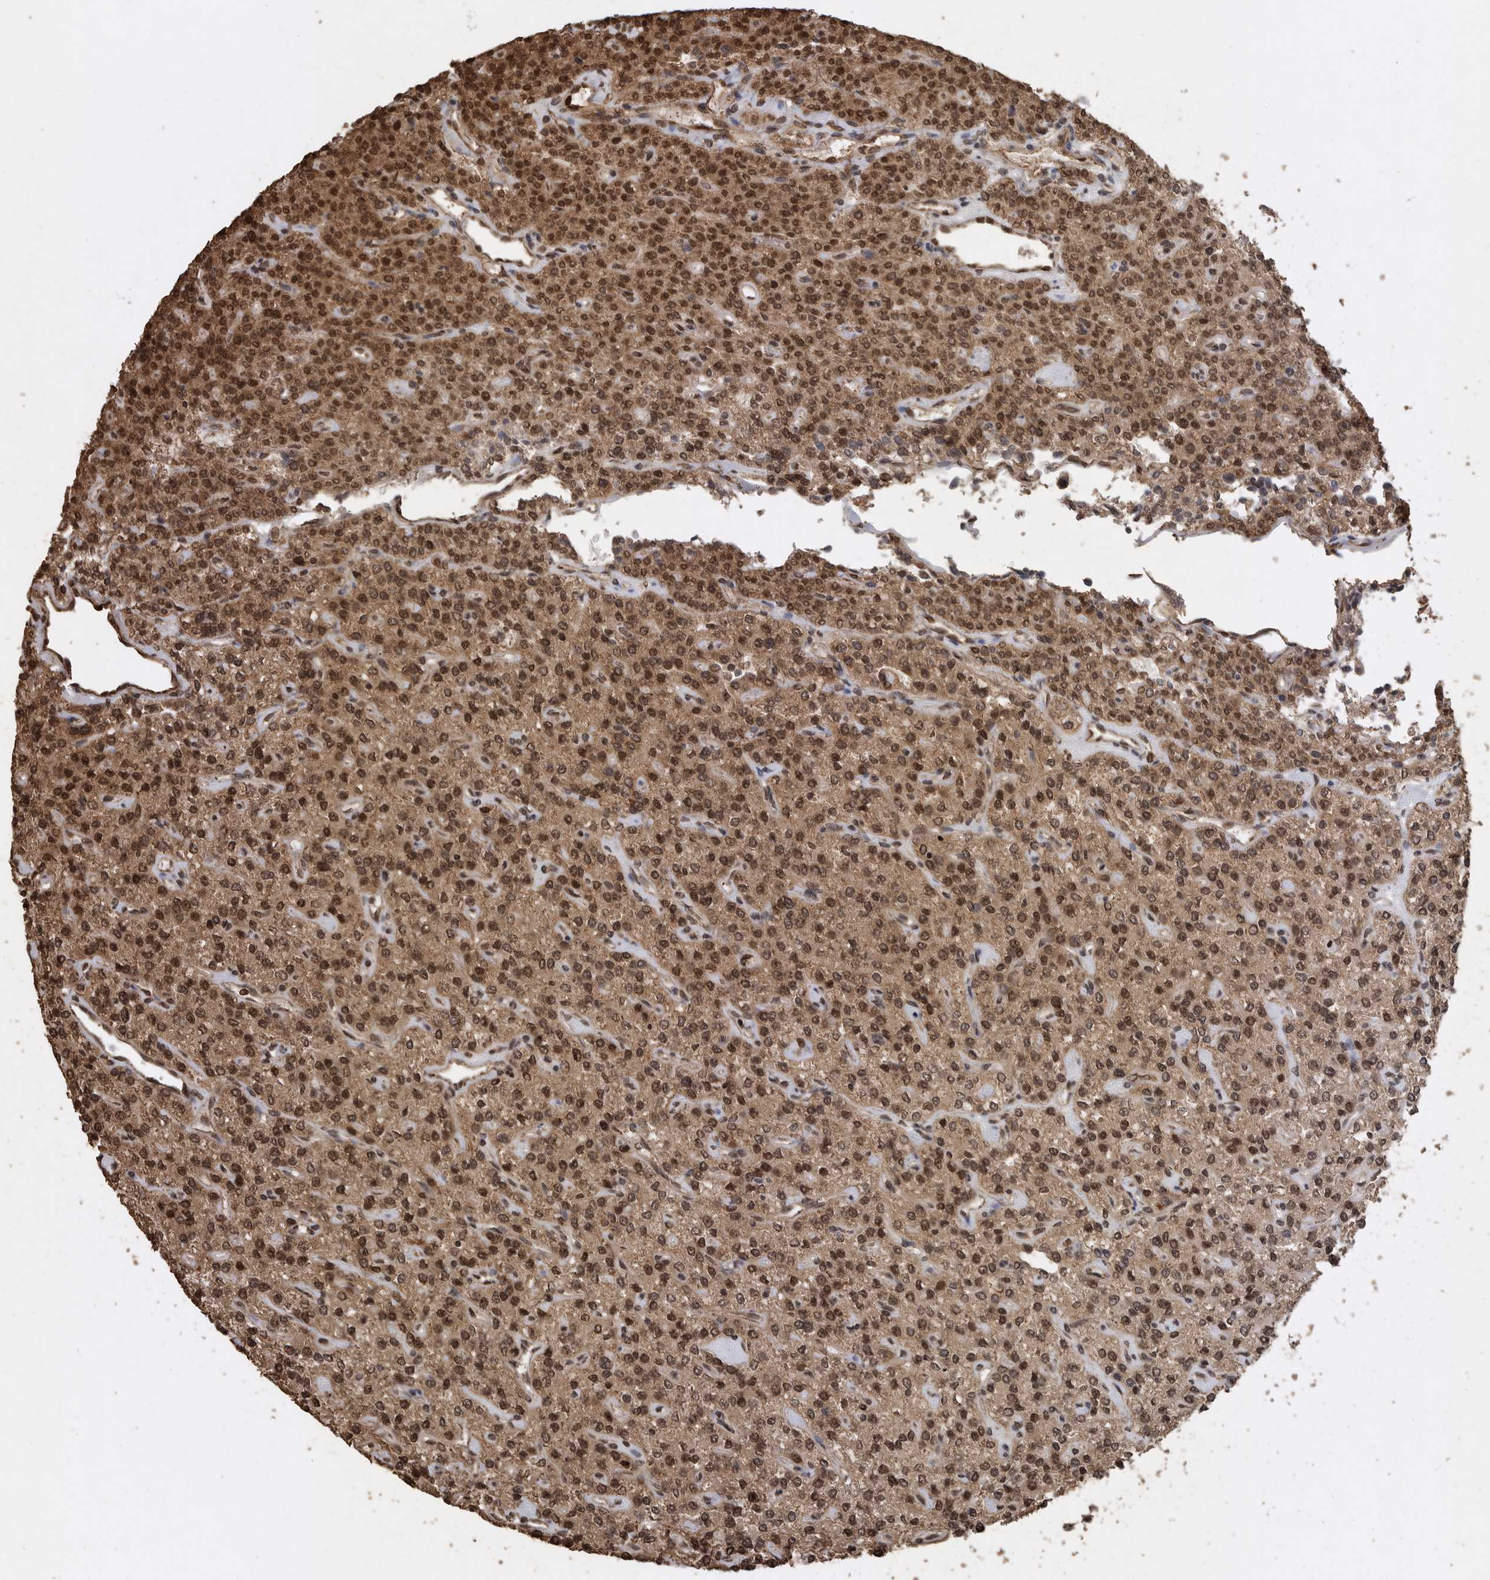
{"staining": {"intensity": "strong", "quantity": ">75%", "location": "cytoplasmic/membranous,nuclear"}, "tissue": "parathyroid gland", "cell_type": "Glandular cells", "image_type": "normal", "snomed": [{"axis": "morphology", "description": "Normal tissue, NOS"}, {"axis": "topography", "description": "Parathyroid gland"}], "caption": "The image exhibits immunohistochemical staining of benign parathyroid gland. There is strong cytoplasmic/membranous,nuclear positivity is seen in approximately >75% of glandular cells.", "gene": "PINK1", "patient": {"sex": "male", "age": 46}}